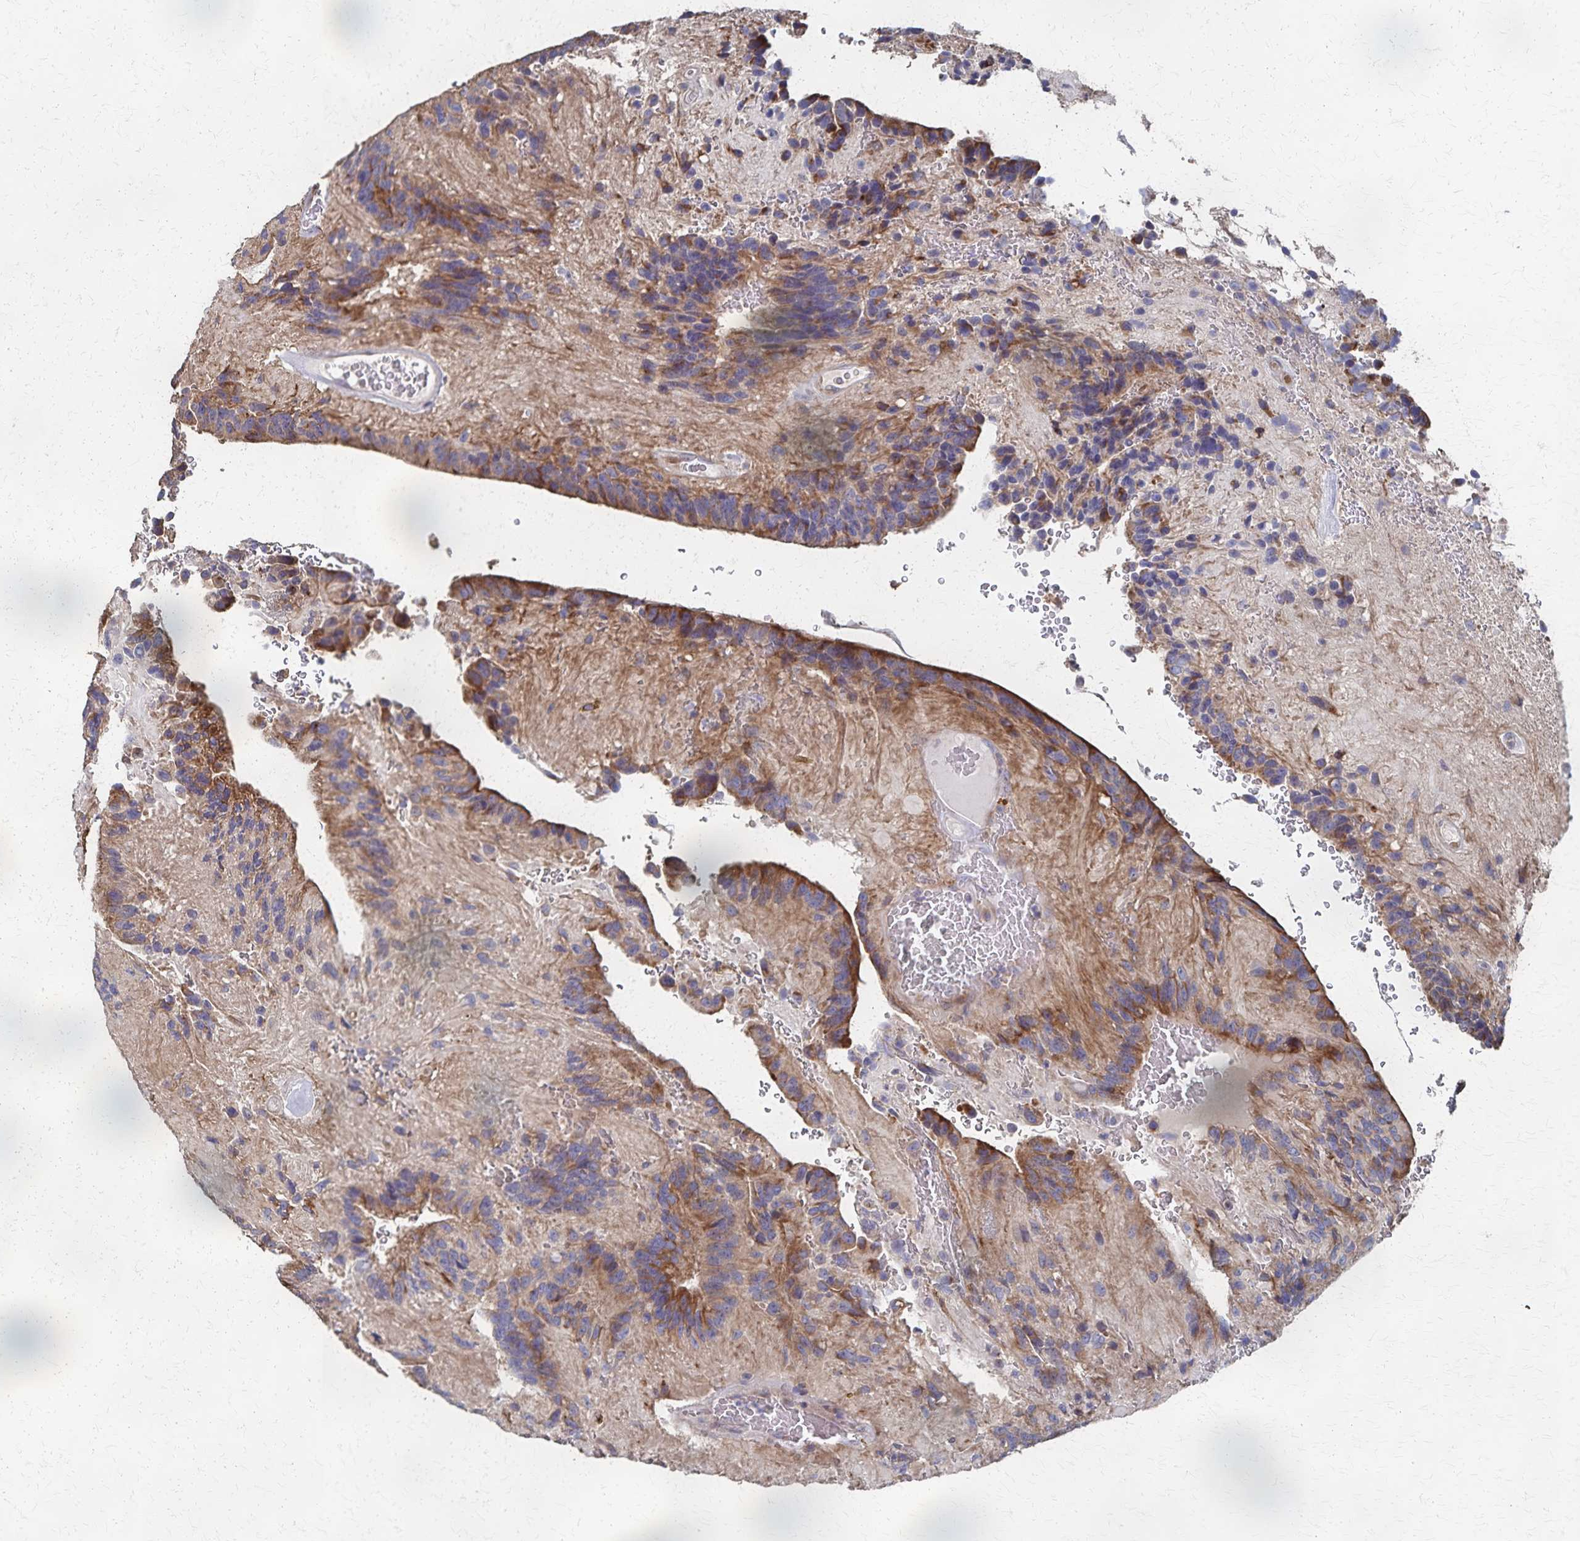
{"staining": {"intensity": "moderate", "quantity": ">75%", "location": "cytoplasmic/membranous"}, "tissue": "glioma", "cell_type": "Tumor cells", "image_type": "cancer", "snomed": [{"axis": "morphology", "description": "Glioma, malignant, Low grade"}, {"axis": "topography", "description": "Brain"}], "caption": "Malignant low-grade glioma stained with IHC displays moderate cytoplasmic/membranous positivity in approximately >75% of tumor cells. Nuclei are stained in blue.", "gene": "PGAP2", "patient": {"sex": "male", "age": 31}}